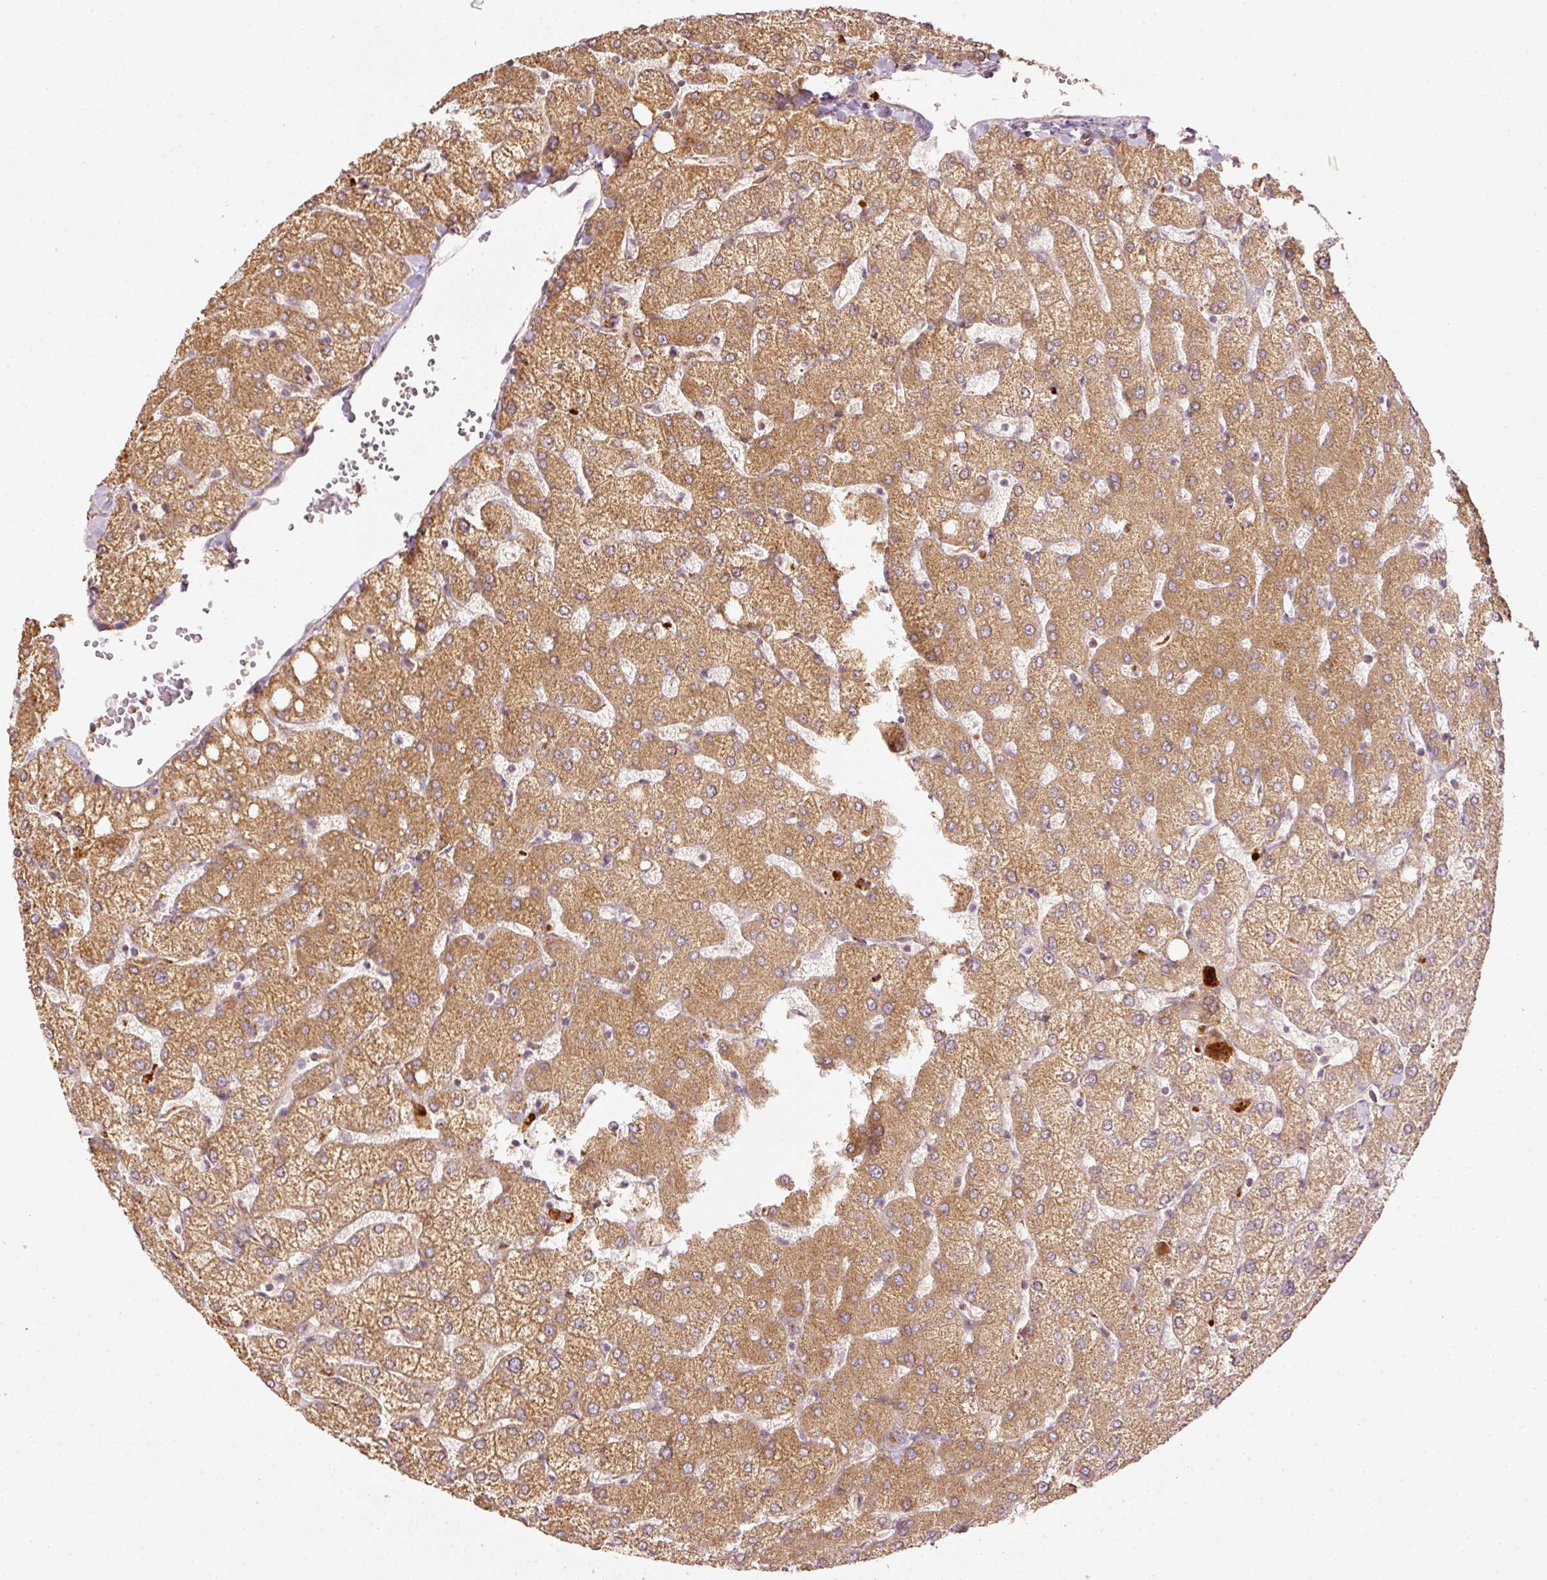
{"staining": {"intensity": "moderate", "quantity": "<25%", "location": "cytoplasmic/membranous"}, "tissue": "liver", "cell_type": "Cholangiocytes", "image_type": "normal", "snomed": [{"axis": "morphology", "description": "Normal tissue, NOS"}, {"axis": "topography", "description": "Liver"}], "caption": "Liver stained for a protein reveals moderate cytoplasmic/membranous positivity in cholangiocytes. (DAB = brown stain, brightfield microscopy at high magnification).", "gene": "SERPING1", "patient": {"sex": "female", "age": 54}}